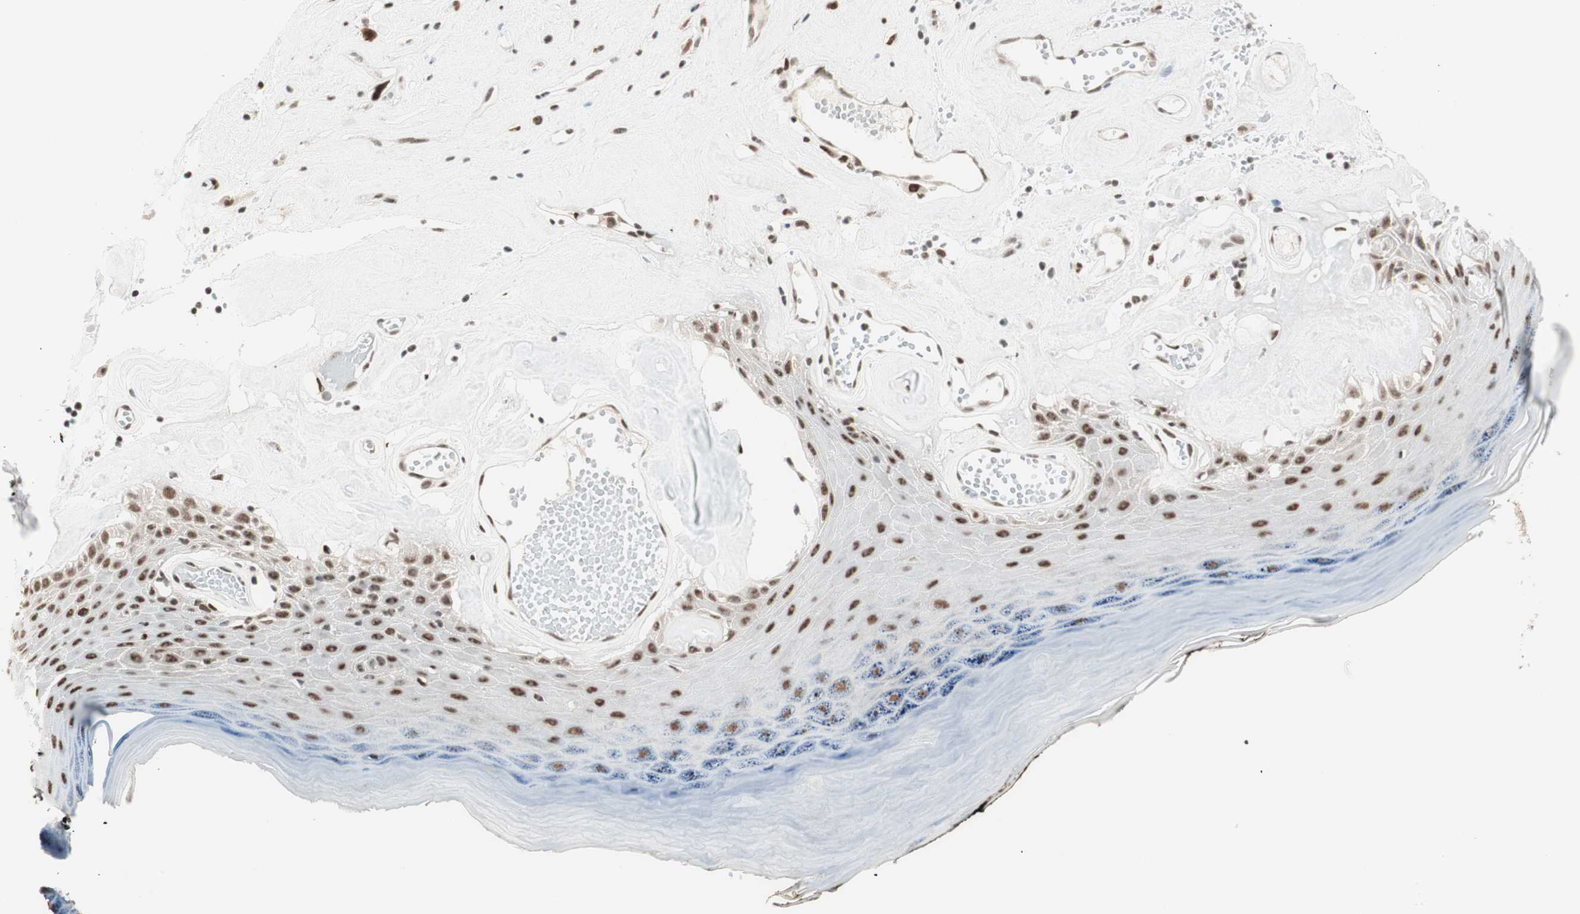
{"staining": {"intensity": "strong", "quantity": ">75%", "location": "nuclear"}, "tissue": "skin", "cell_type": "Epidermal cells", "image_type": "normal", "snomed": [{"axis": "morphology", "description": "Normal tissue, NOS"}, {"axis": "morphology", "description": "Inflammation, NOS"}, {"axis": "topography", "description": "Vulva"}], "caption": "Skin stained for a protein demonstrates strong nuclear positivity in epidermal cells. (brown staining indicates protein expression, while blue staining denotes nuclei).", "gene": "SMARCE1", "patient": {"sex": "female", "age": 84}}